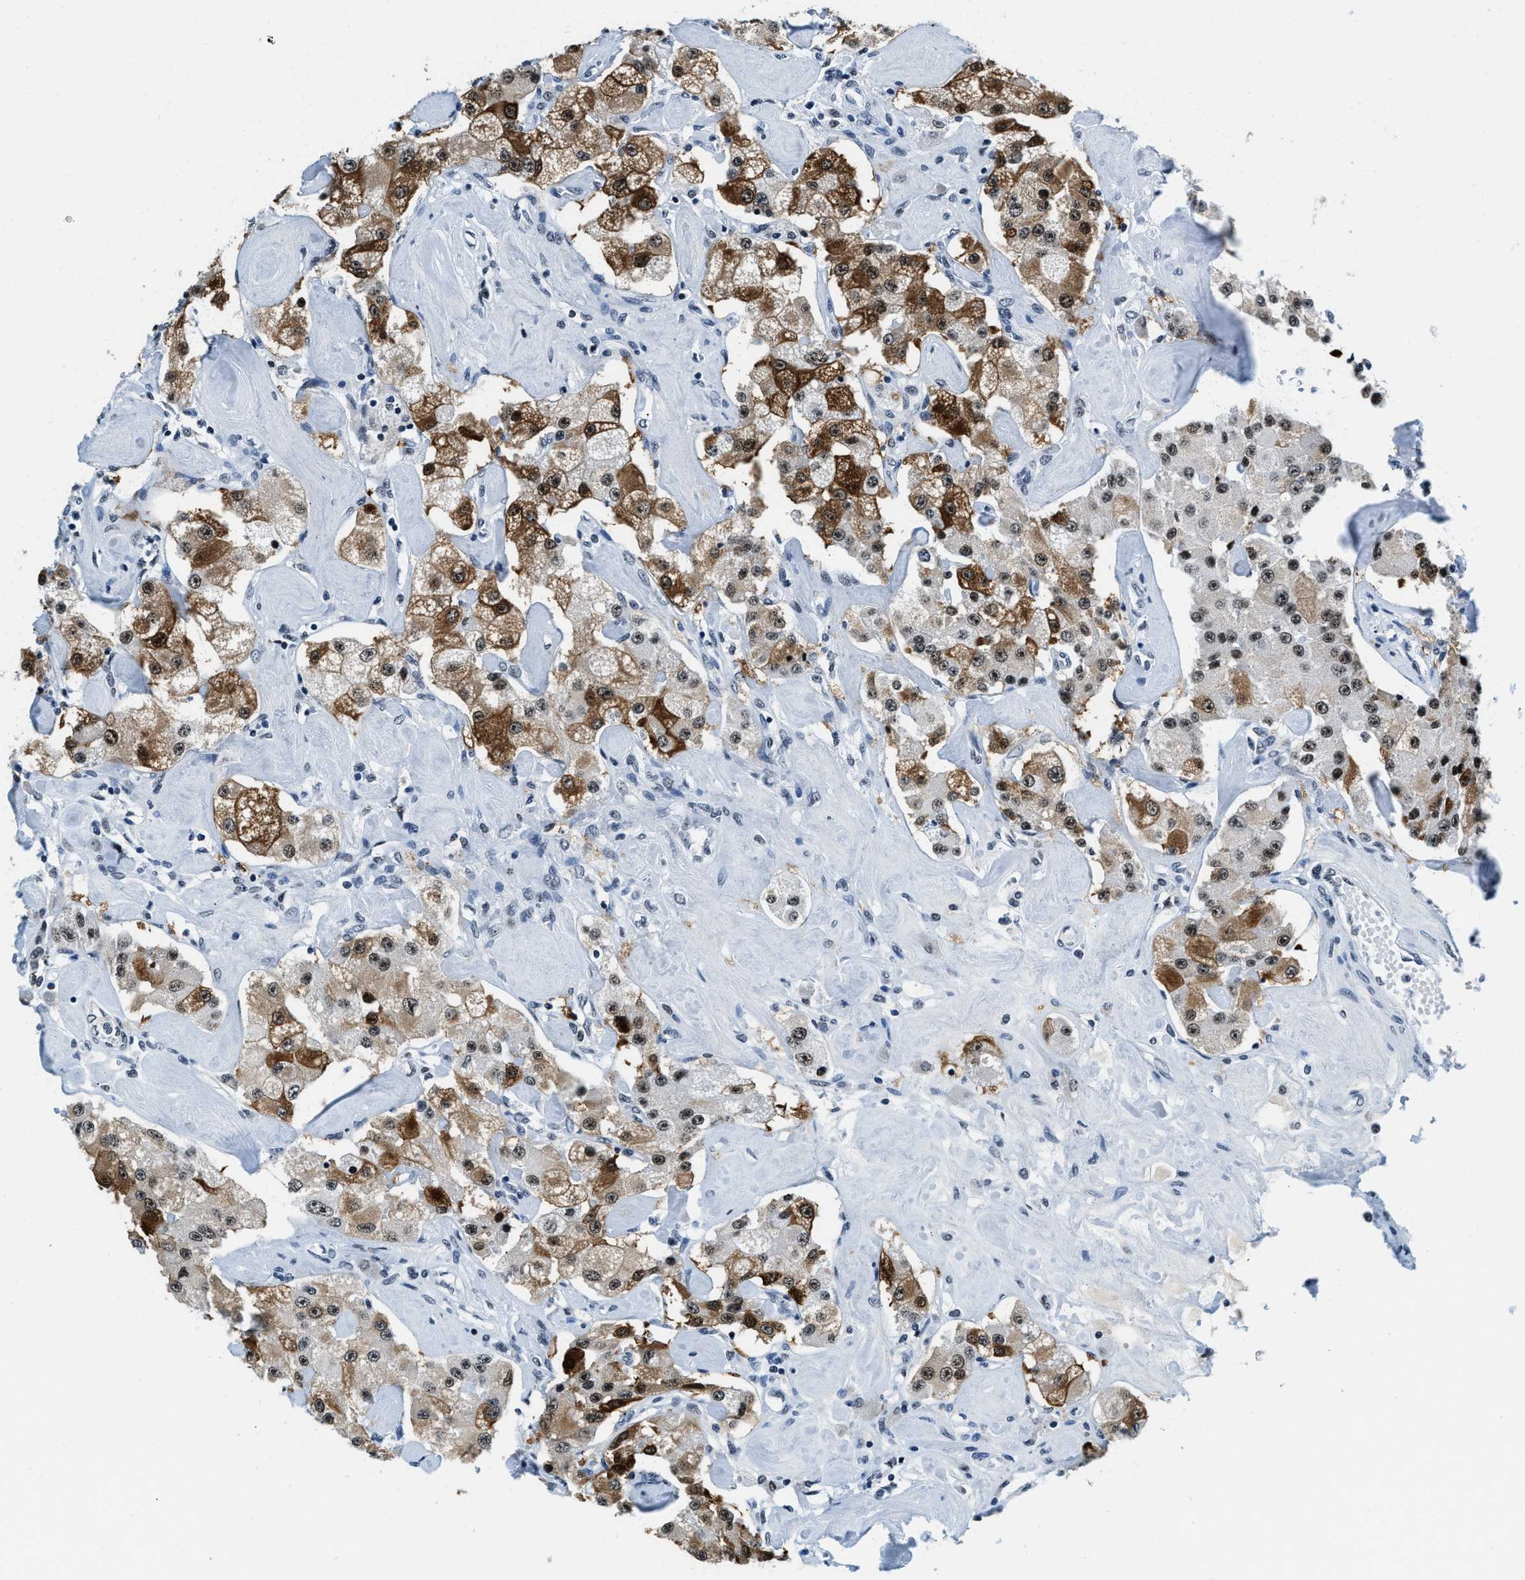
{"staining": {"intensity": "moderate", "quantity": ">75%", "location": "cytoplasmic/membranous,nuclear"}, "tissue": "carcinoid", "cell_type": "Tumor cells", "image_type": "cancer", "snomed": [{"axis": "morphology", "description": "Carcinoid, malignant, NOS"}, {"axis": "topography", "description": "Pancreas"}], "caption": "Carcinoid was stained to show a protein in brown. There is medium levels of moderate cytoplasmic/membranous and nuclear expression in approximately >75% of tumor cells. (Stains: DAB in brown, nuclei in blue, Microscopy: brightfield microscopy at high magnification).", "gene": "TOP1", "patient": {"sex": "male", "age": 41}}